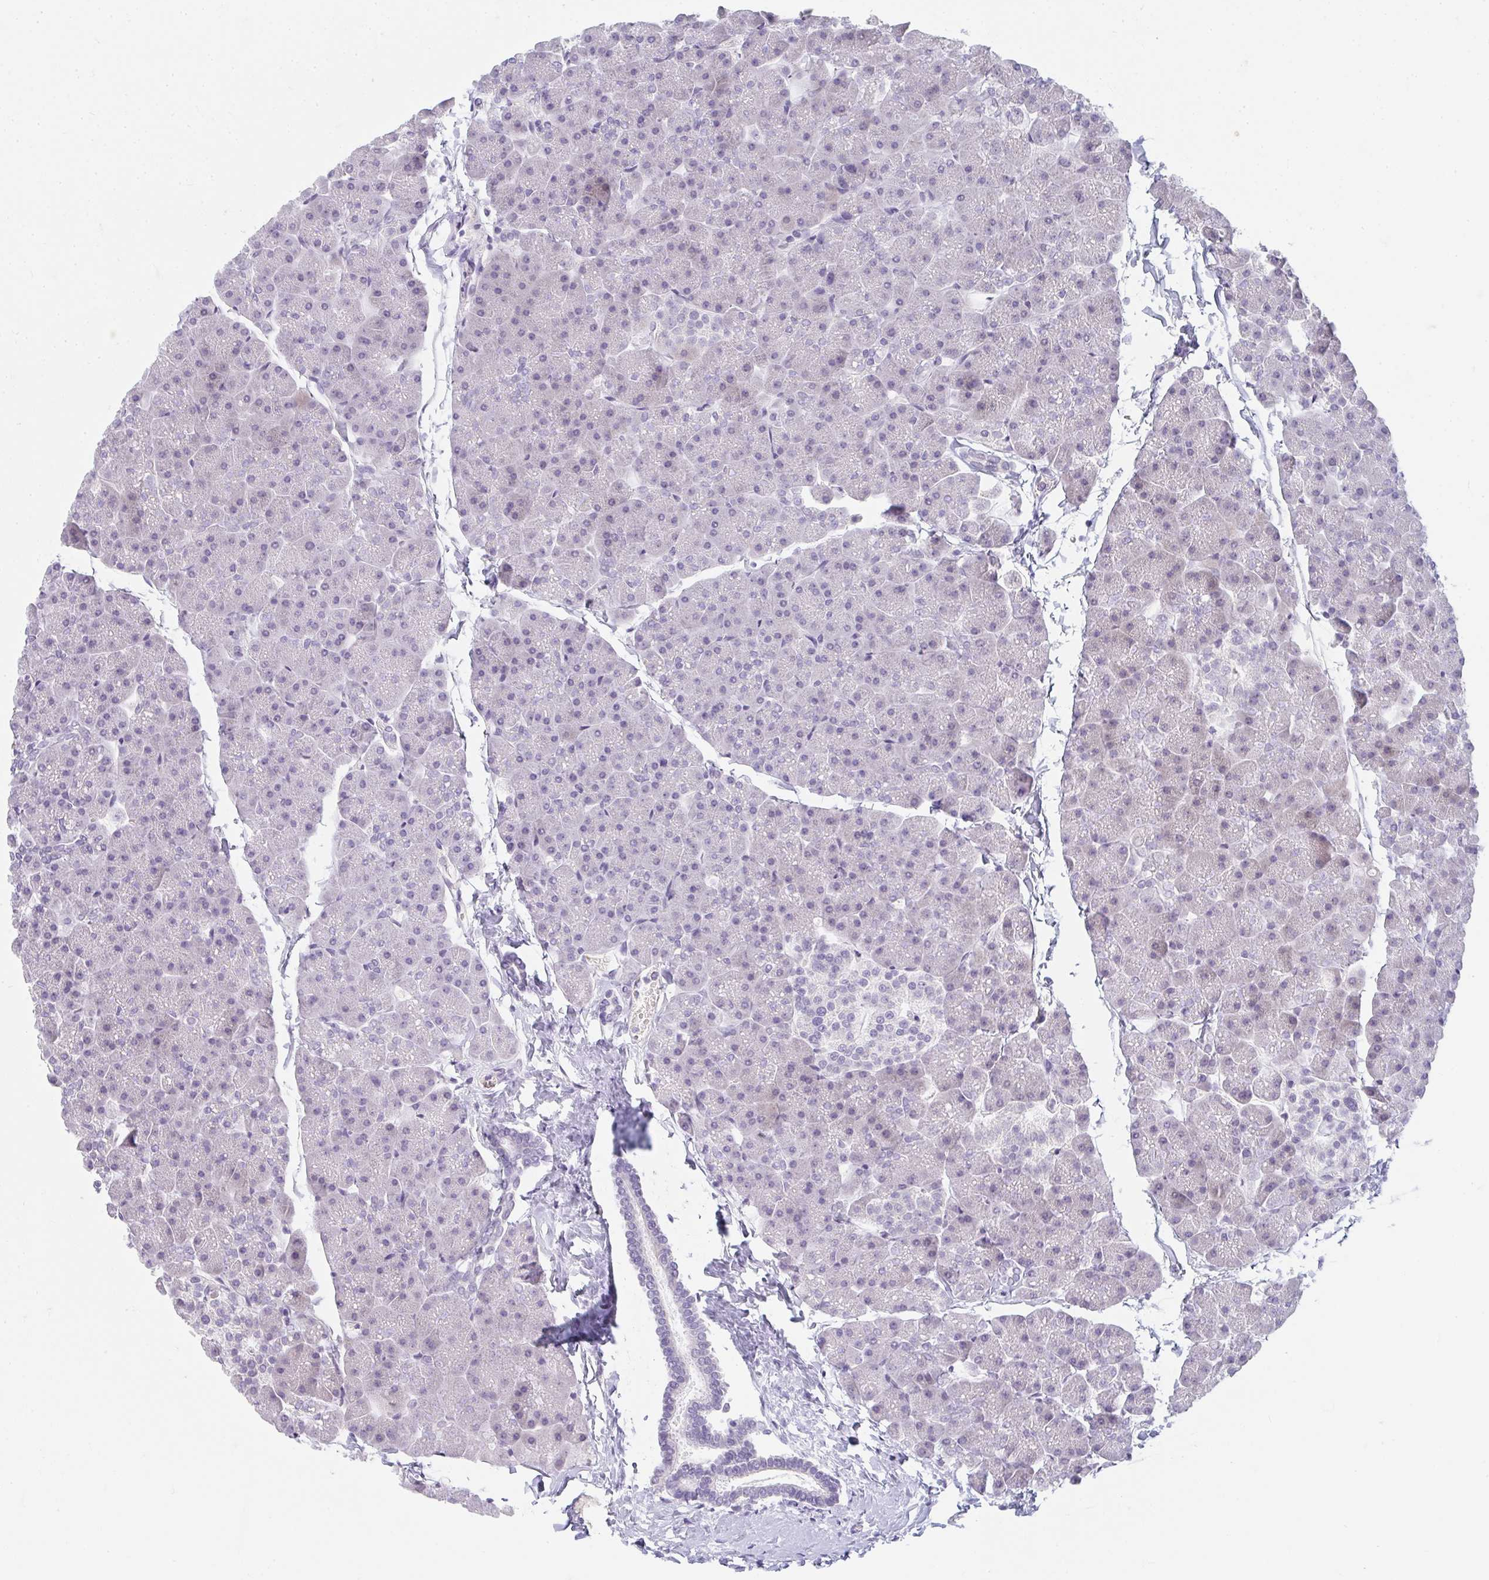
{"staining": {"intensity": "weak", "quantity": "<25%", "location": "cytoplasmic/membranous,nuclear"}, "tissue": "pancreas", "cell_type": "Exocrine glandular cells", "image_type": "normal", "snomed": [{"axis": "morphology", "description": "Normal tissue, NOS"}, {"axis": "topography", "description": "Pancreas"}], "caption": "Histopathology image shows no protein expression in exocrine glandular cells of benign pancreas. (Immunohistochemistry, brightfield microscopy, high magnification).", "gene": "NEU2", "patient": {"sex": "male", "age": 35}}